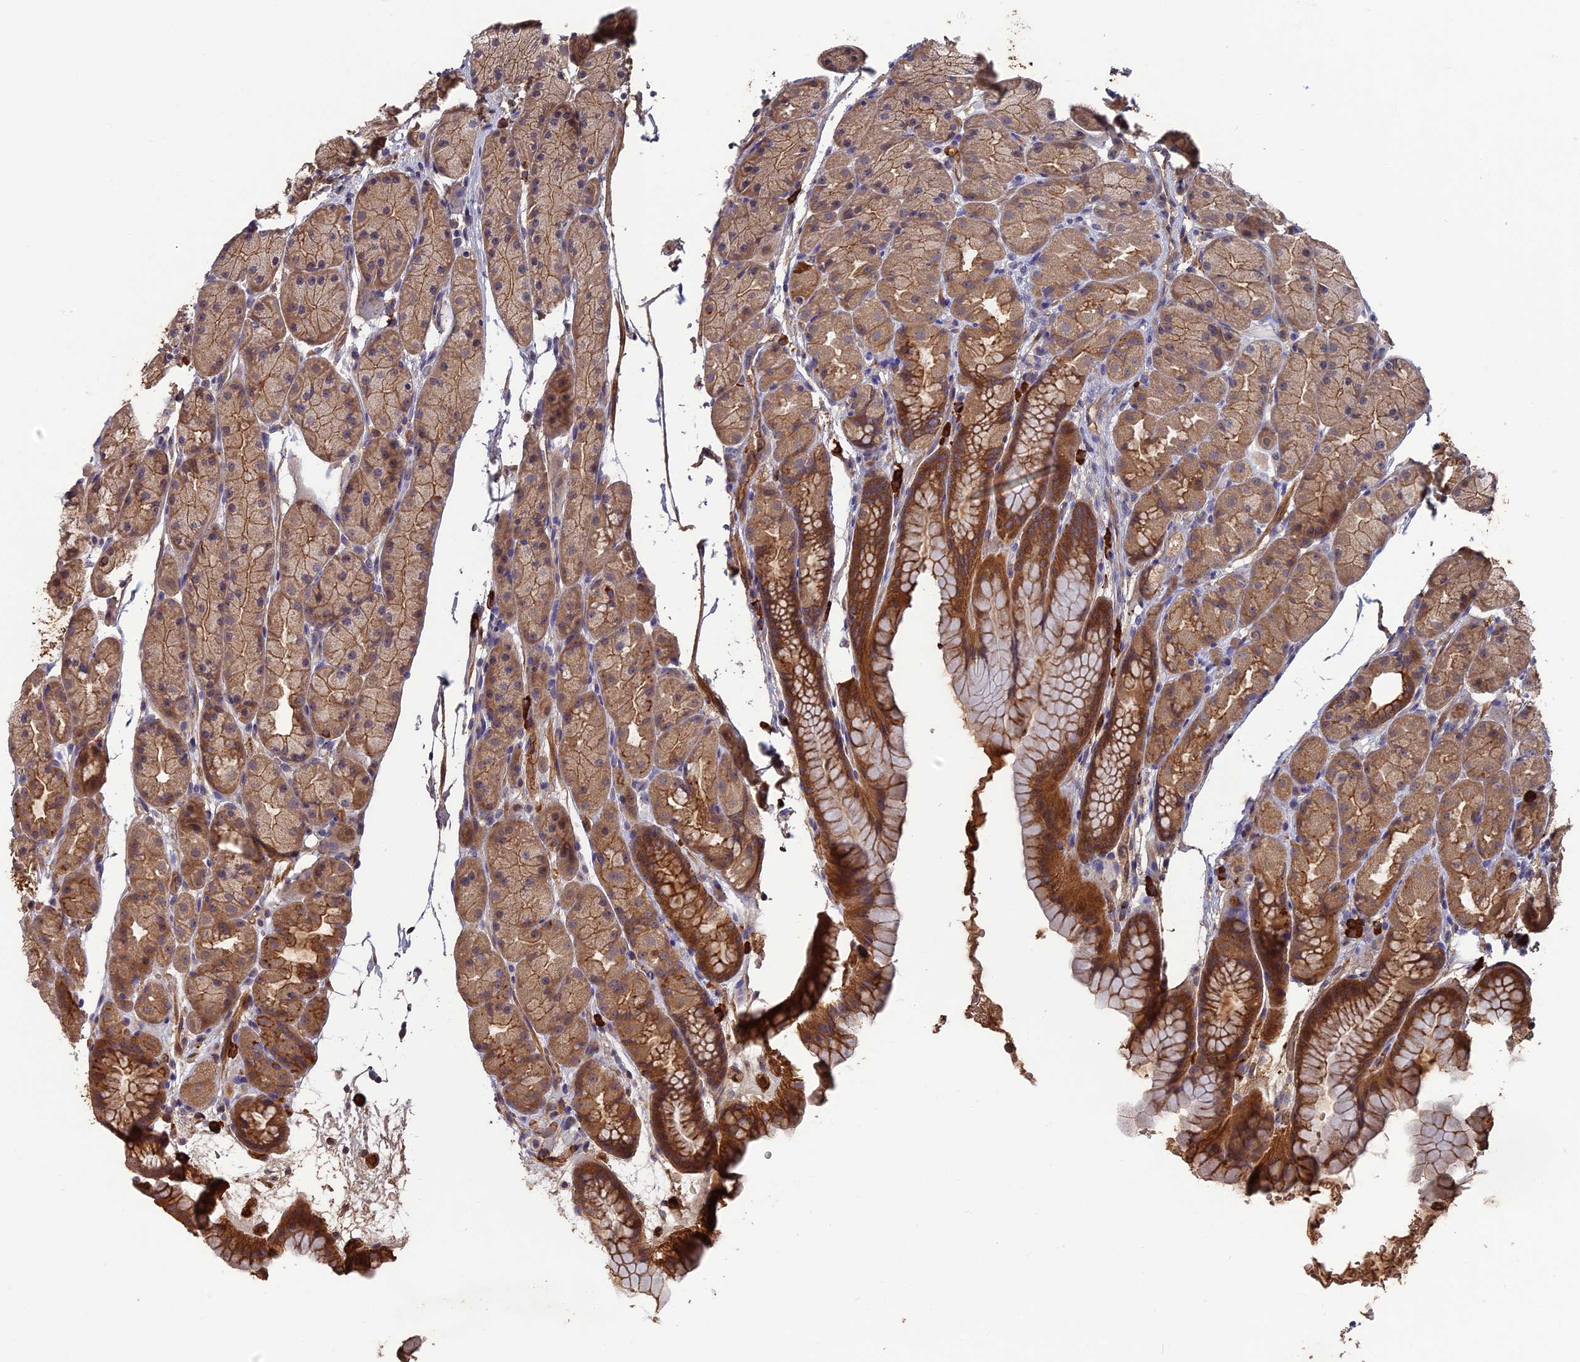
{"staining": {"intensity": "strong", "quantity": "25%-75%", "location": "cytoplasmic/membranous"}, "tissue": "stomach", "cell_type": "Glandular cells", "image_type": "normal", "snomed": [{"axis": "morphology", "description": "Normal tissue, NOS"}, {"axis": "topography", "description": "Stomach, upper"}, {"axis": "topography", "description": "Stomach"}], "caption": "Immunohistochemistry (IHC) photomicrograph of unremarkable stomach stained for a protein (brown), which shows high levels of strong cytoplasmic/membranous staining in about 25%-75% of glandular cells.", "gene": "ERMAP", "patient": {"sex": "male", "age": 47}}